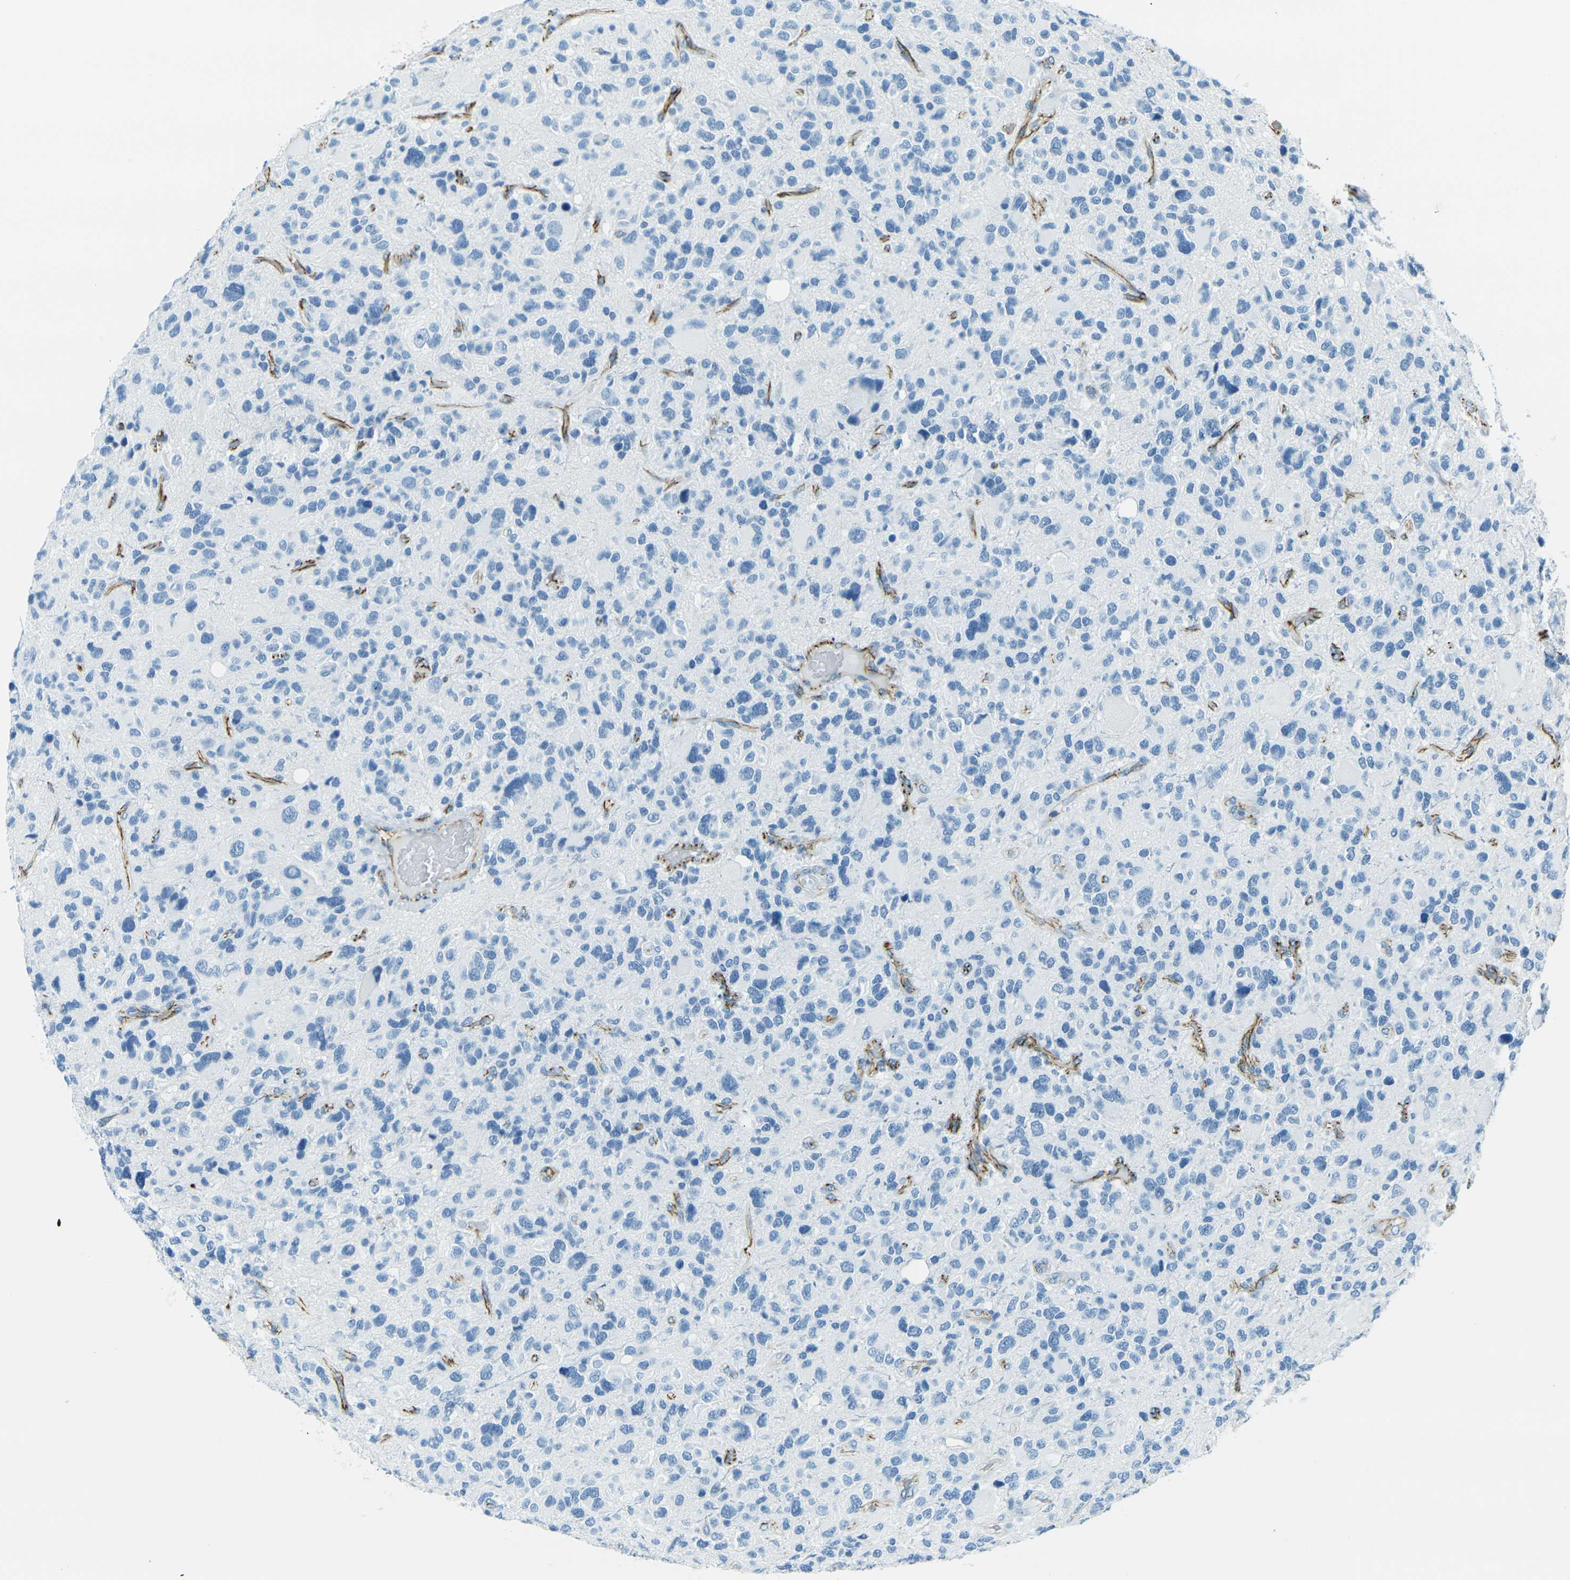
{"staining": {"intensity": "negative", "quantity": "none", "location": "none"}, "tissue": "glioma", "cell_type": "Tumor cells", "image_type": "cancer", "snomed": [{"axis": "morphology", "description": "Glioma, malignant, High grade"}, {"axis": "topography", "description": "Brain"}], "caption": "Protein analysis of malignant high-grade glioma demonstrates no significant staining in tumor cells.", "gene": "OCLN", "patient": {"sex": "male", "age": 48}}